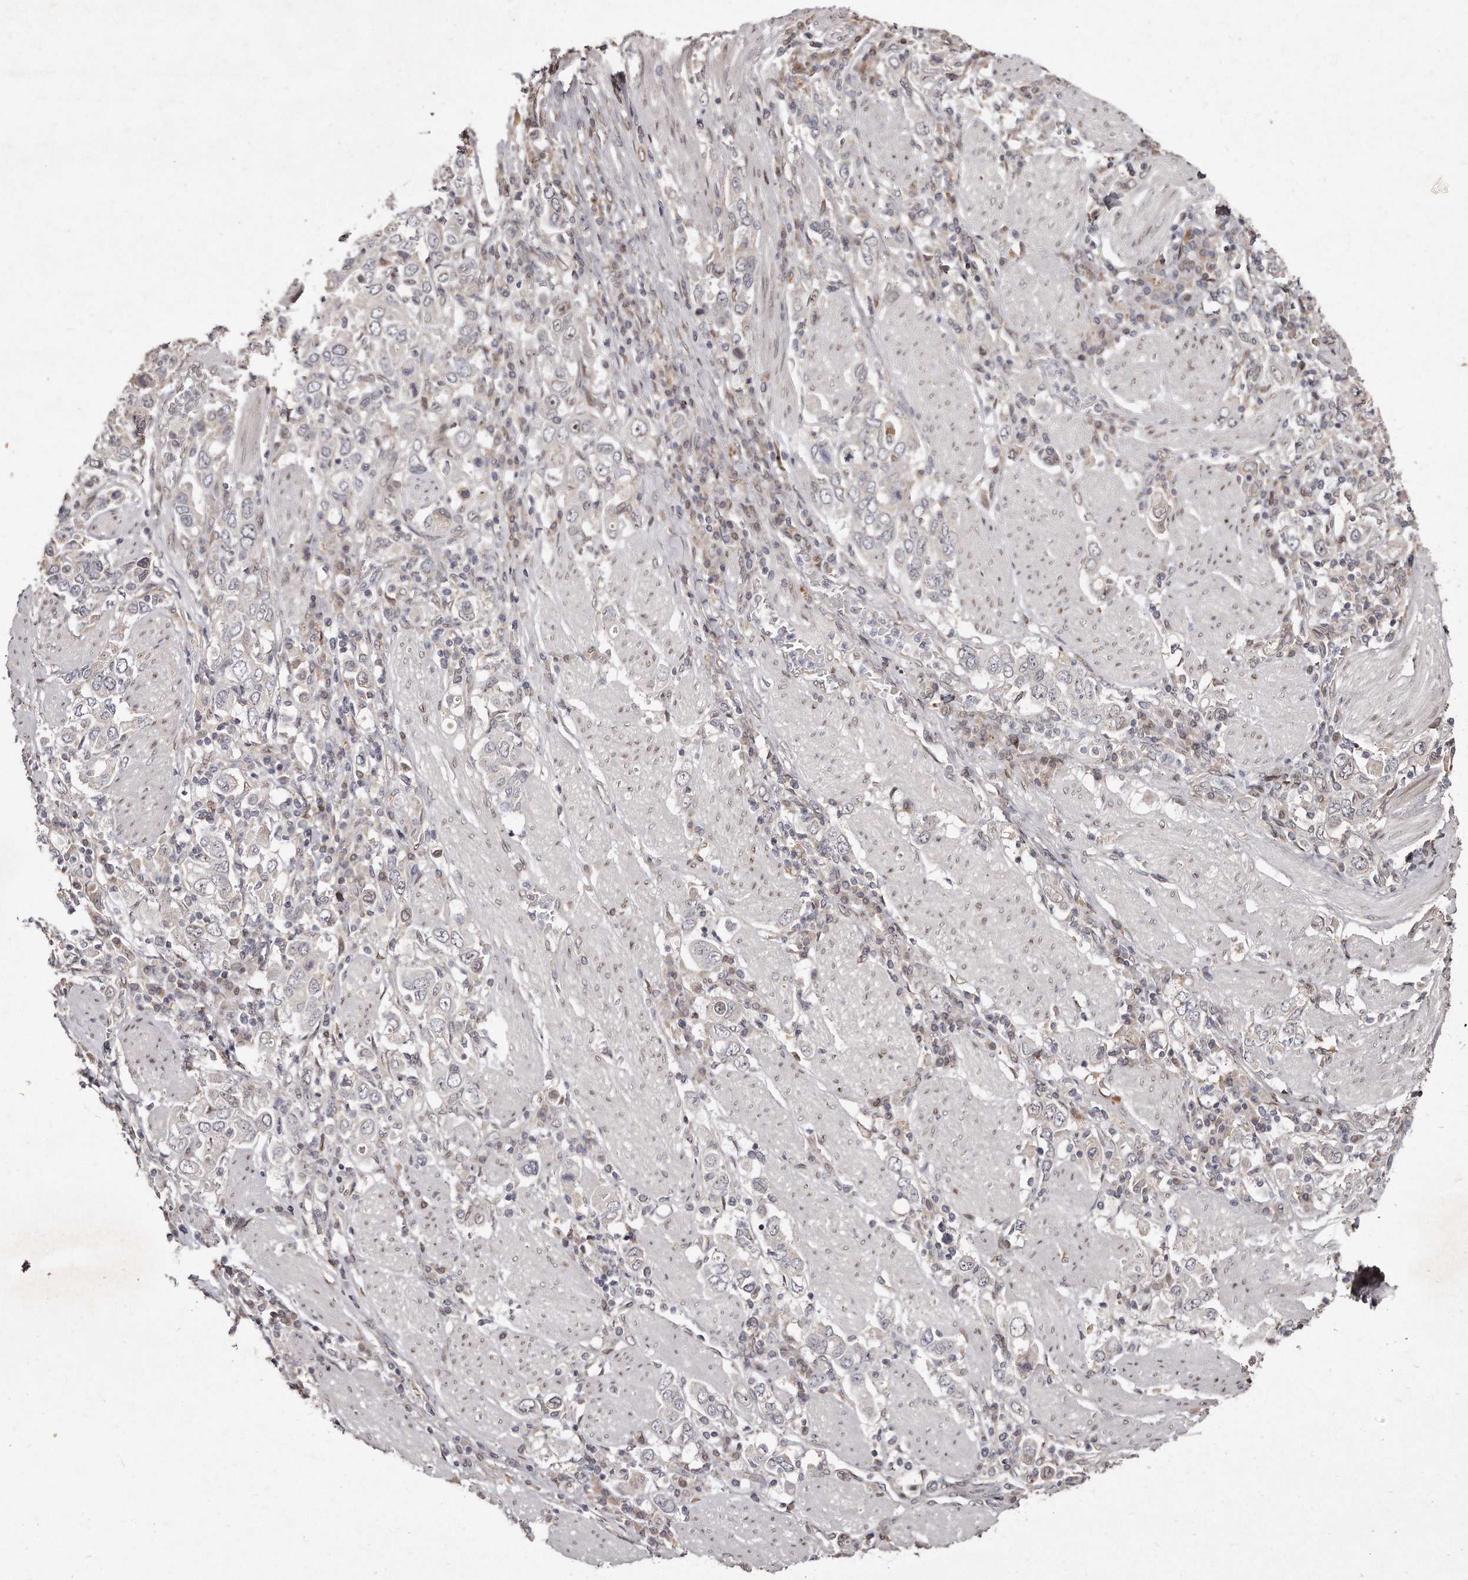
{"staining": {"intensity": "negative", "quantity": "none", "location": "none"}, "tissue": "stomach cancer", "cell_type": "Tumor cells", "image_type": "cancer", "snomed": [{"axis": "morphology", "description": "Adenocarcinoma, NOS"}, {"axis": "topography", "description": "Stomach, upper"}], "caption": "There is no significant expression in tumor cells of stomach cancer (adenocarcinoma).", "gene": "HASPIN", "patient": {"sex": "male", "age": 62}}